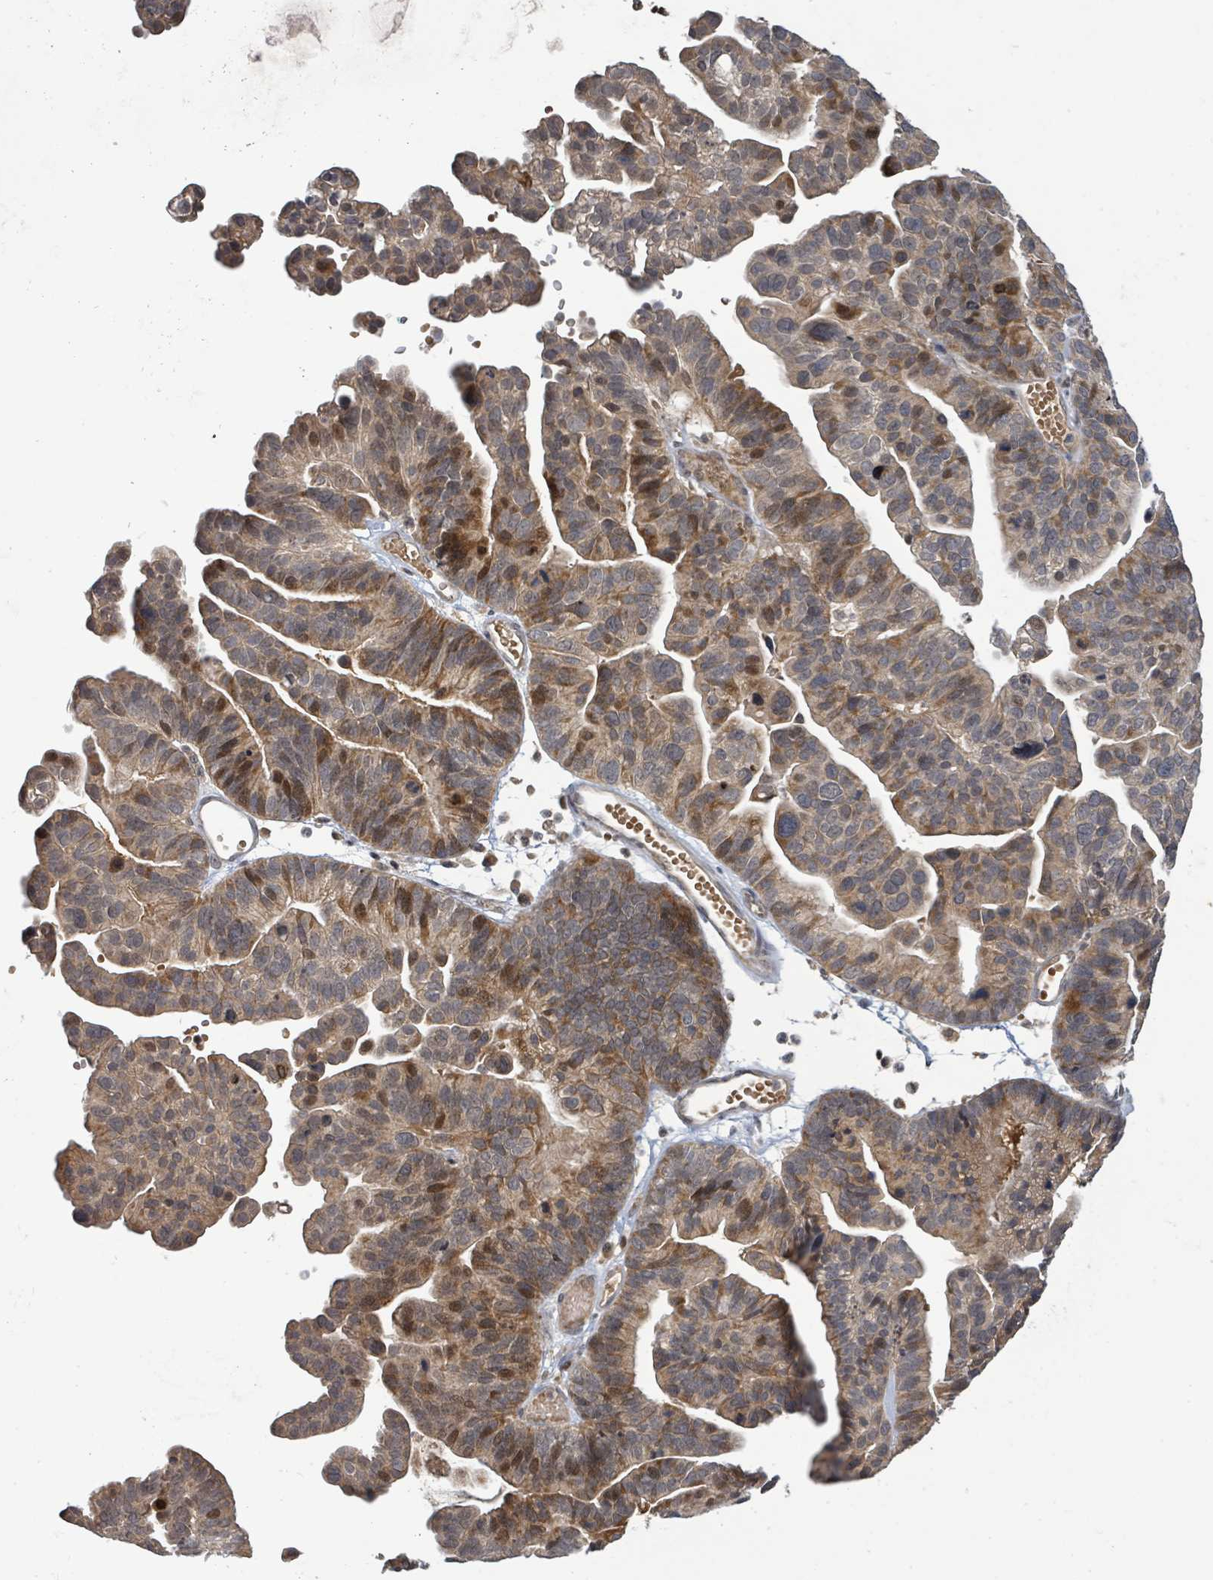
{"staining": {"intensity": "moderate", "quantity": "<25%", "location": "cytoplasmic/membranous,nuclear"}, "tissue": "ovarian cancer", "cell_type": "Tumor cells", "image_type": "cancer", "snomed": [{"axis": "morphology", "description": "Cystadenocarcinoma, serous, NOS"}, {"axis": "topography", "description": "Ovary"}], "caption": "Human serous cystadenocarcinoma (ovarian) stained for a protein (brown) exhibits moderate cytoplasmic/membranous and nuclear positive positivity in about <25% of tumor cells.", "gene": "ITGA11", "patient": {"sex": "female", "age": 56}}